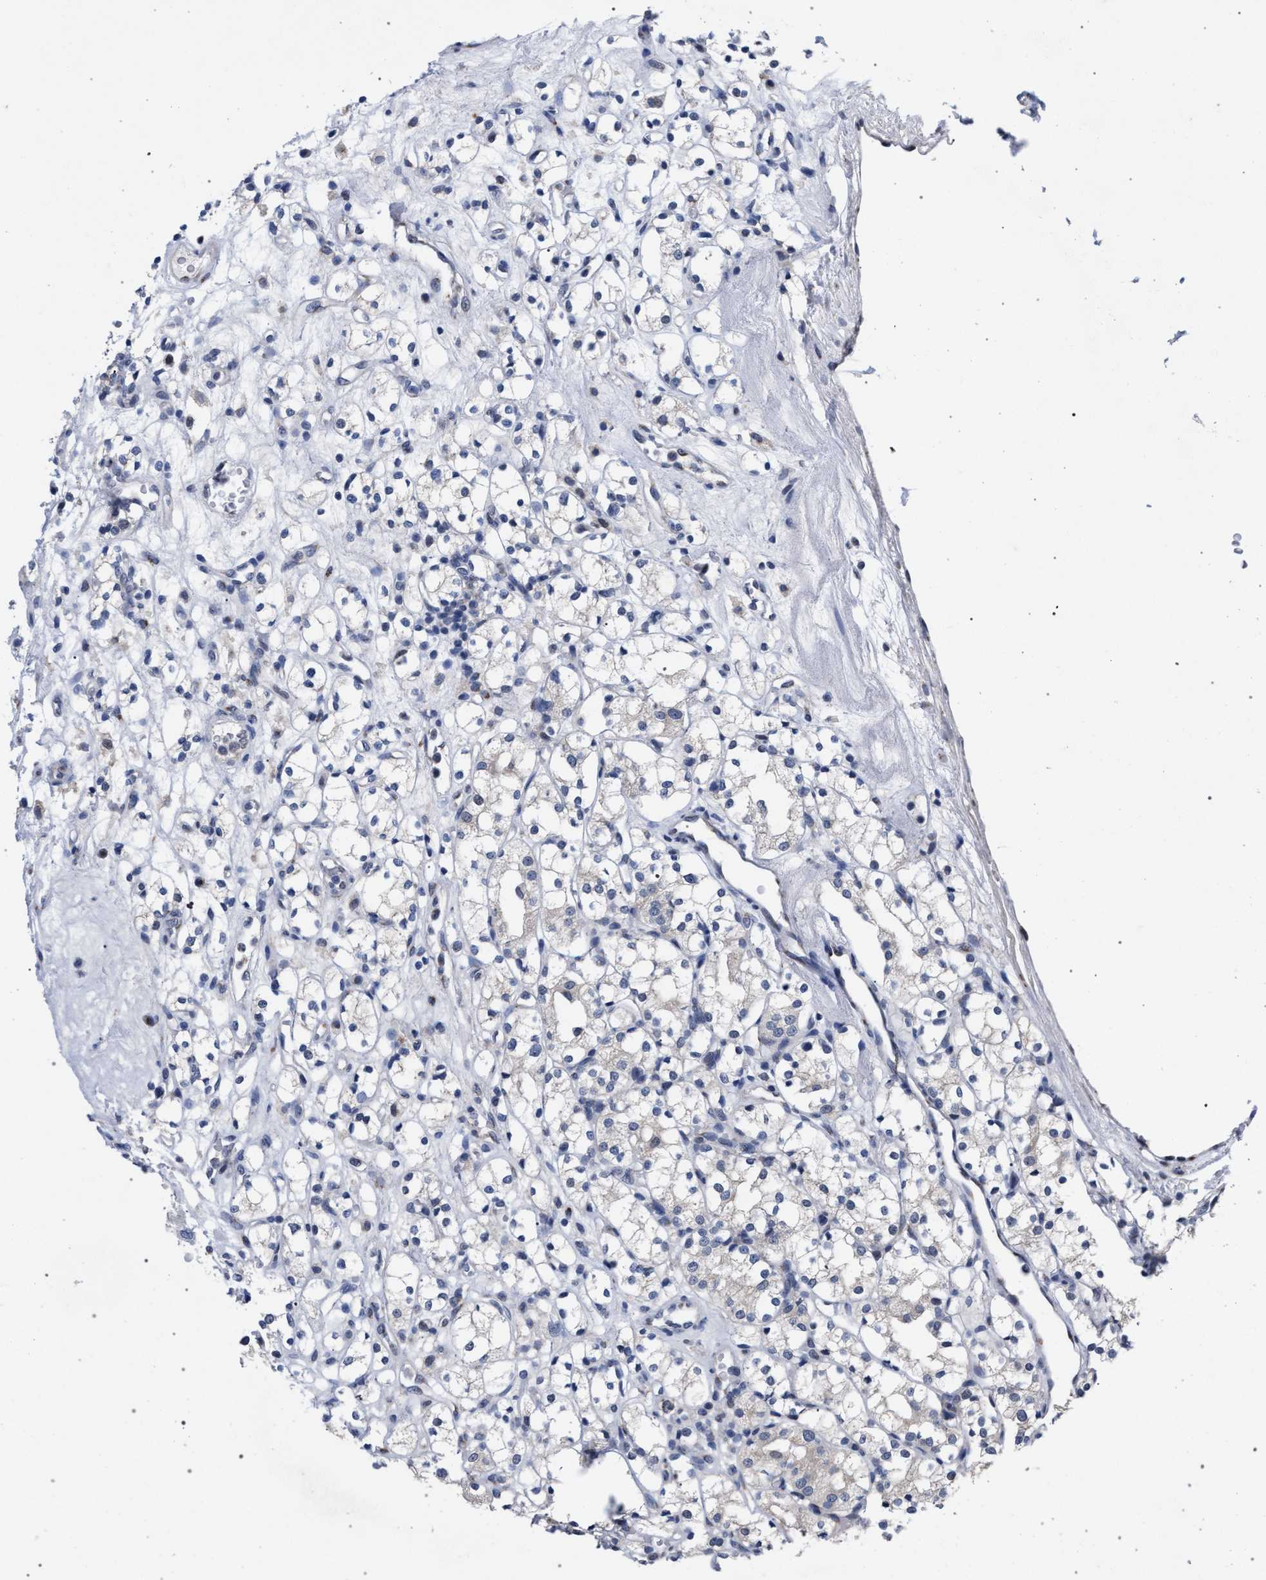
{"staining": {"intensity": "negative", "quantity": "none", "location": "none"}, "tissue": "renal cancer", "cell_type": "Tumor cells", "image_type": "cancer", "snomed": [{"axis": "morphology", "description": "Adenocarcinoma, NOS"}, {"axis": "topography", "description": "Kidney"}], "caption": "The photomicrograph reveals no staining of tumor cells in adenocarcinoma (renal). (Brightfield microscopy of DAB (3,3'-diaminobenzidine) immunohistochemistry at high magnification).", "gene": "GOLGA2", "patient": {"sex": "male", "age": 77}}